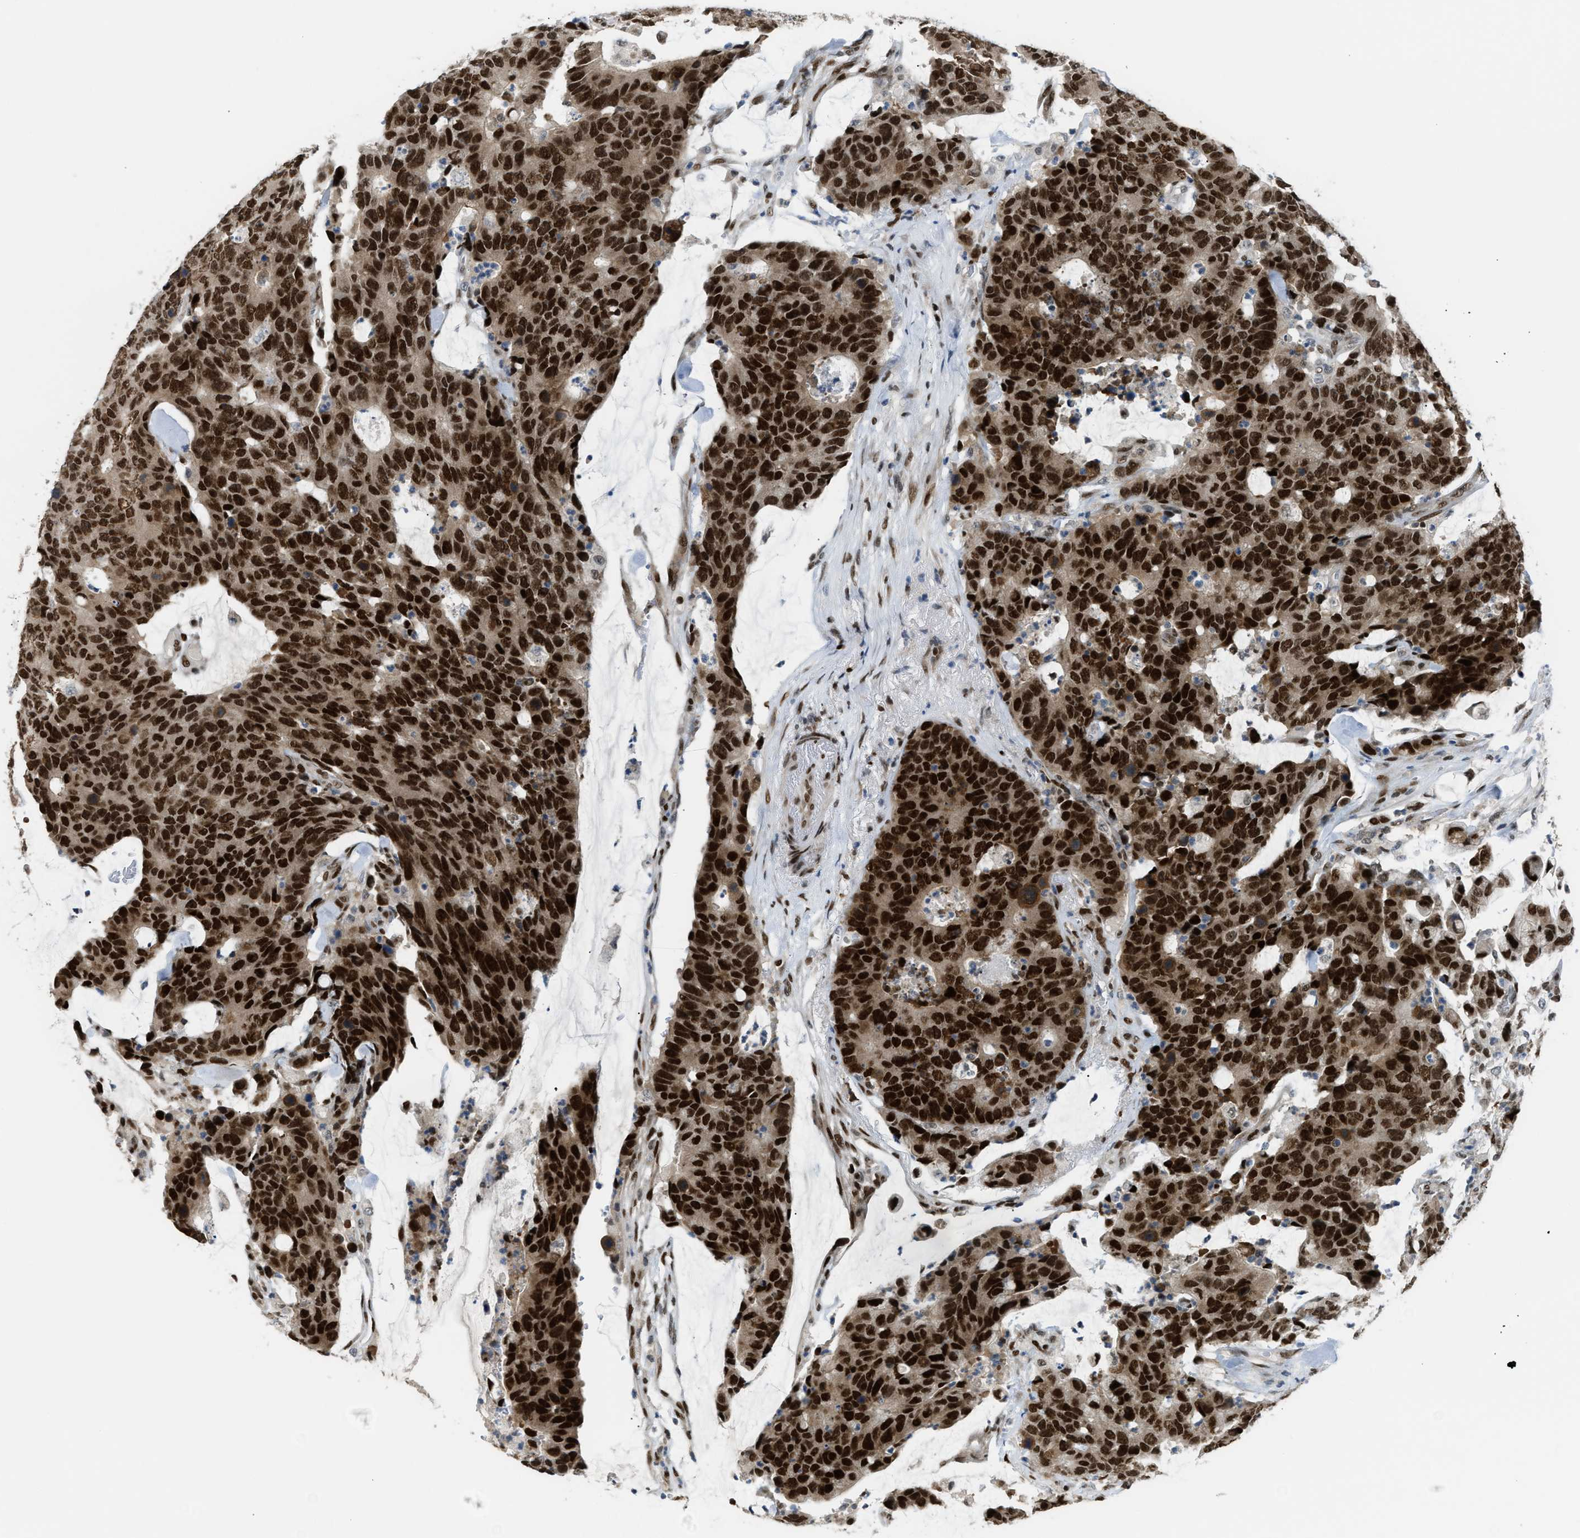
{"staining": {"intensity": "strong", "quantity": ">75%", "location": "nuclear"}, "tissue": "colorectal cancer", "cell_type": "Tumor cells", "image_type": "cancer", "snomed": [{"axis": "morphology", "description": "Adenocarcinoma, NOS"}, {"axis": "topography", "description": "Colon"}], "caption": "A brown stain shows strong nuclear staining of a protein in human adenocarcinoma (colorectal) tumor cells.", "gene": "SSBP2", "patient": {"sex": "female", "age": 86}}